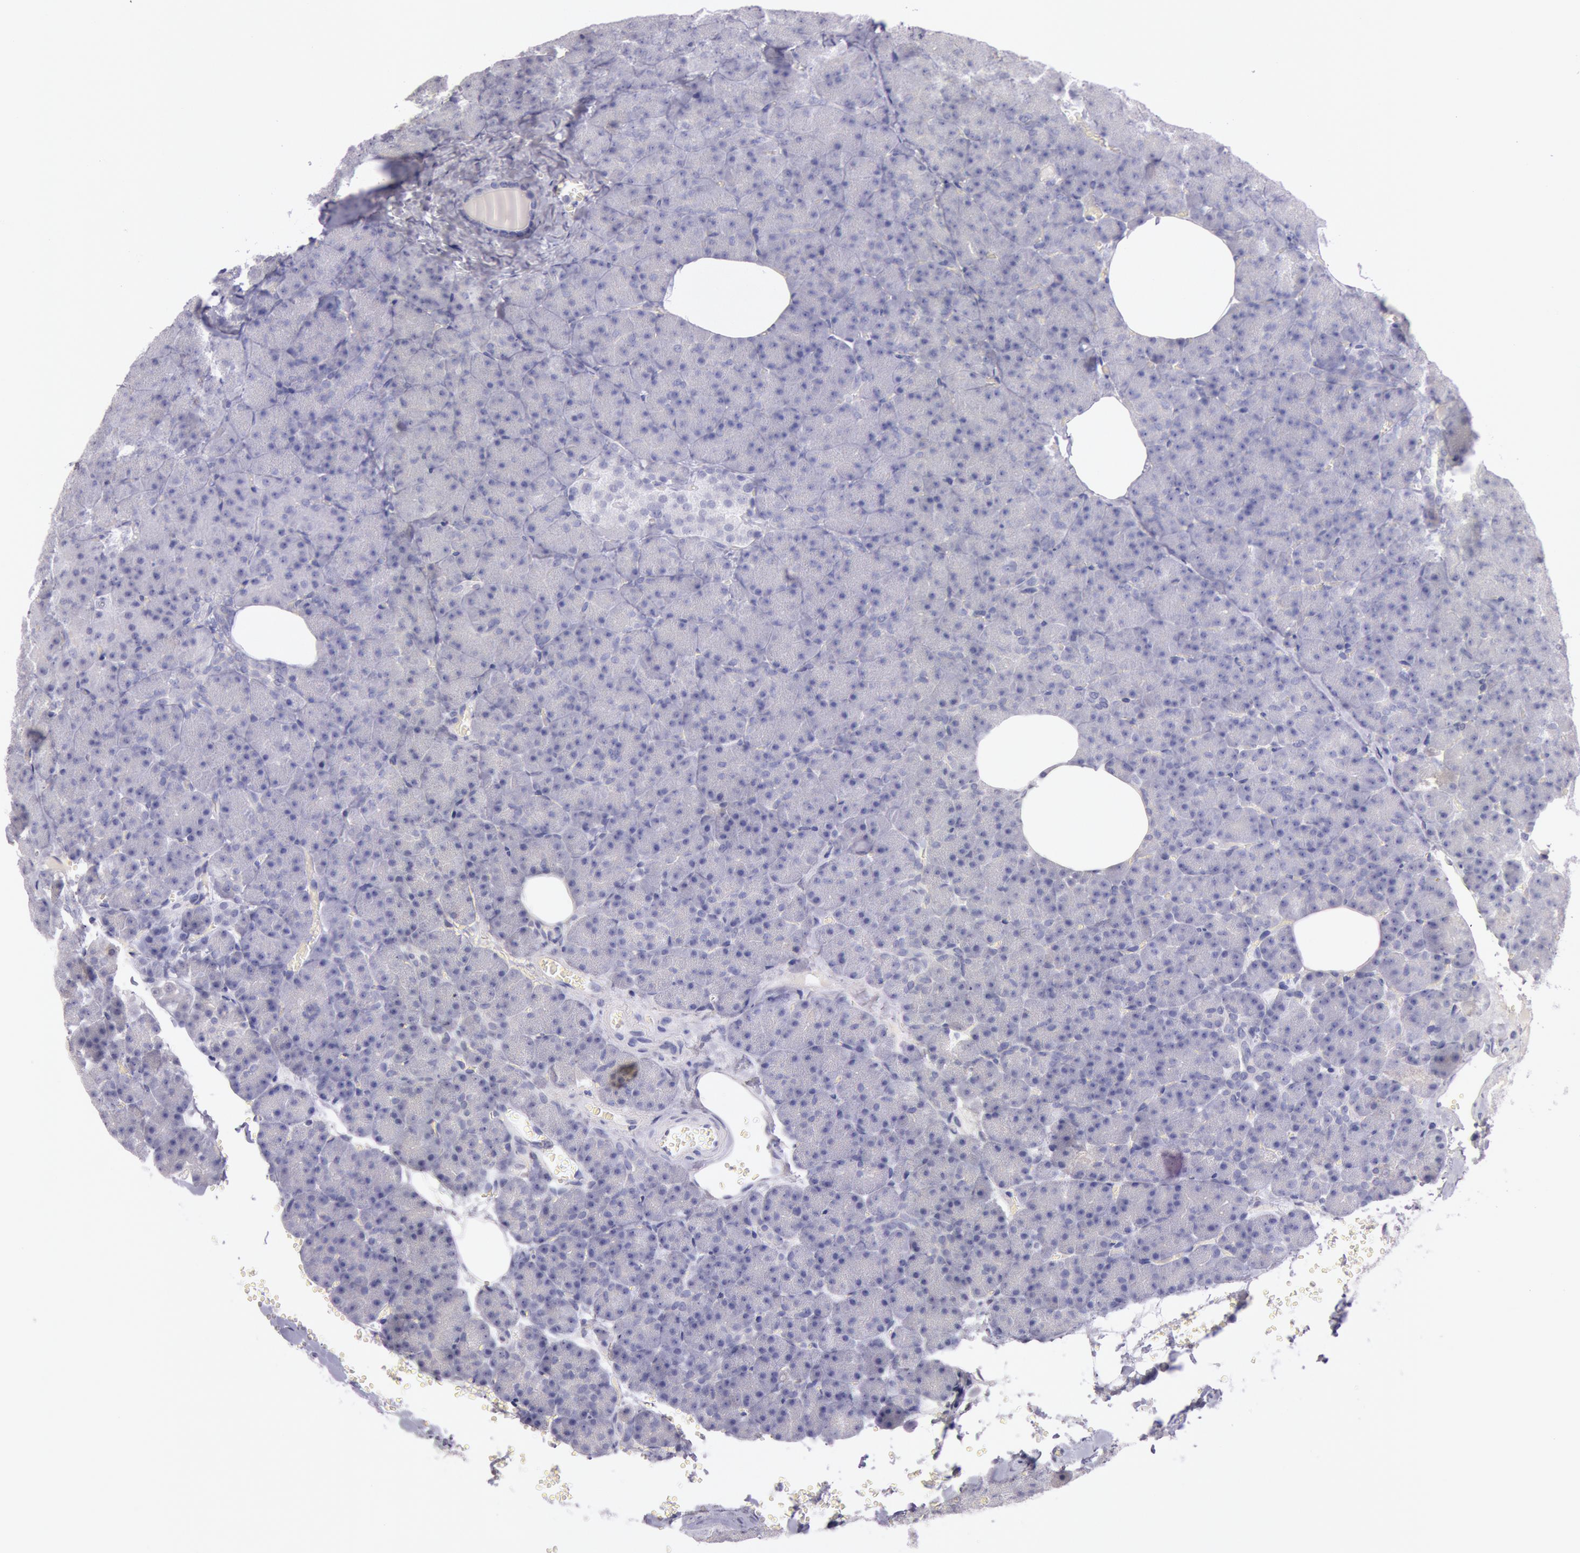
{"staining": {"intensity": "negative", "quantity": "none", "location": "none"}, "tissue": "pancreas", "cell_type": "Exocrine glandular cells", "image_type": "normal", "snomed": [{"axis": "morphology", "description": "Normal tissue, NOS"}, {"axis": "topography", "description": "Pancreas"}], "caption": "An immunohistochemistry photomicrograph of unremarkable pancreas is shown. There is no staining in exocrine glandular cells of pancreas. (Immunohistochemistry (ihc), brightfield microscopy, high magnification).", "gene": "EGFR", "patient": {"sex": "female", "age": 35}}